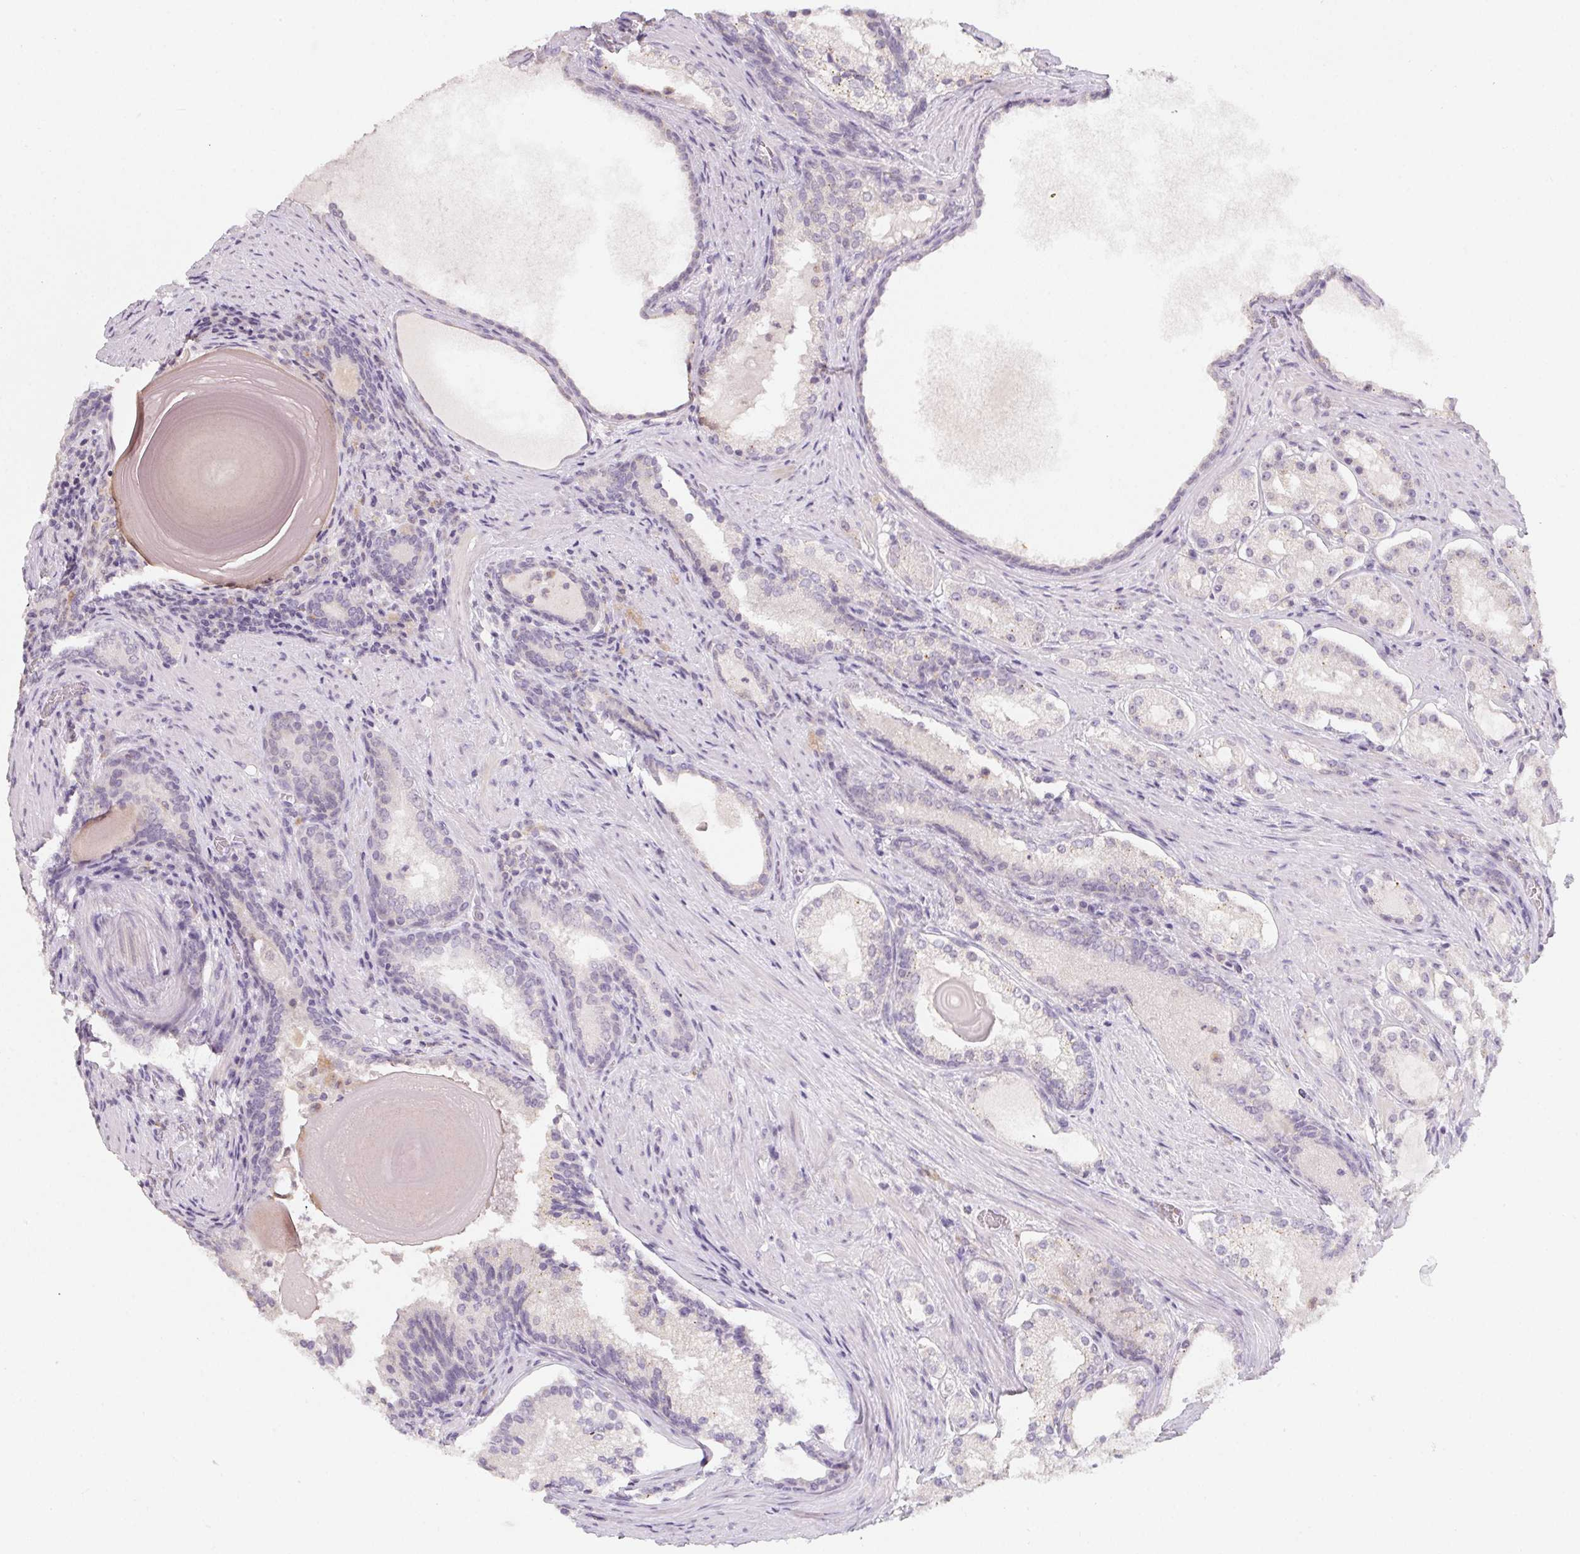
{"staining": {"intensity": "negative", "quantity": "none", "location": "none"}, "tissue": "prostate cancer", "cell_type": "Tumor cells", "image_type": "cancer", "snomed": [{"axis": "morphology", "description": "Adenocarcinoma, Low grade"}, {"axis": "topography", "description": "Prostate"}], "caption": "High power microscopy image of an immunohistochemistry (IHC) image of prostate cancer (adenocarcinoma (low-grade)), revealing no significant staining in tumor cells.", "gene": "SLC6A18", "patient": {"sex": "male", "age": 57}}